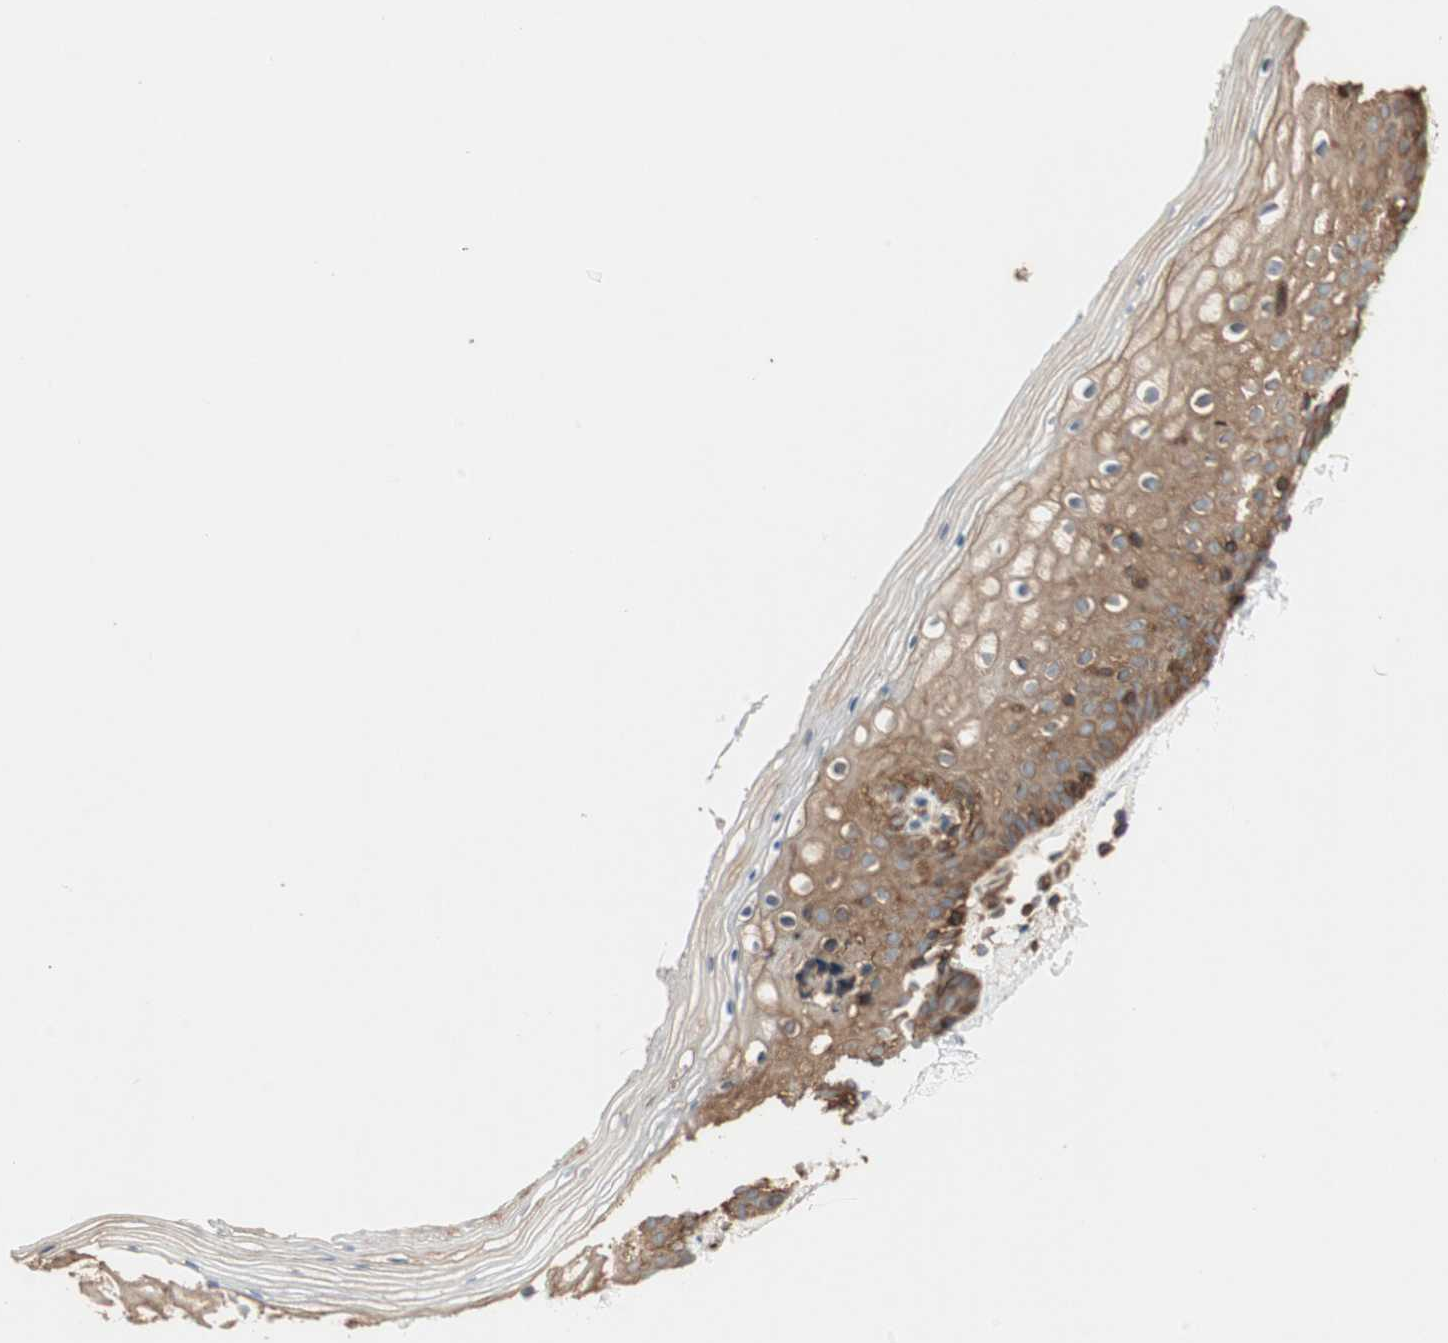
{"staining": {"intensity": "moderate", "quantity": "25%-75%", "location": "cytoplasmic/membranous"}, "tissue": "vagina", "cell_type": "Squamous epithelial cells", "image_type": "normal", "snomed": [{"axis": "morphology", "description": "Normal tissue, NOS"}, {"axis": "topography", "description": "Vagina"}], "caption": "The micrograph displays immunohistochemical staining of benign vagina. There is moderate cytoplasmic/membranous expression is present in approximately 25%-75% of squamous epithelial cells.", "gene": "TCP11L1", "patient": {"sex": "female", "age": 46}}